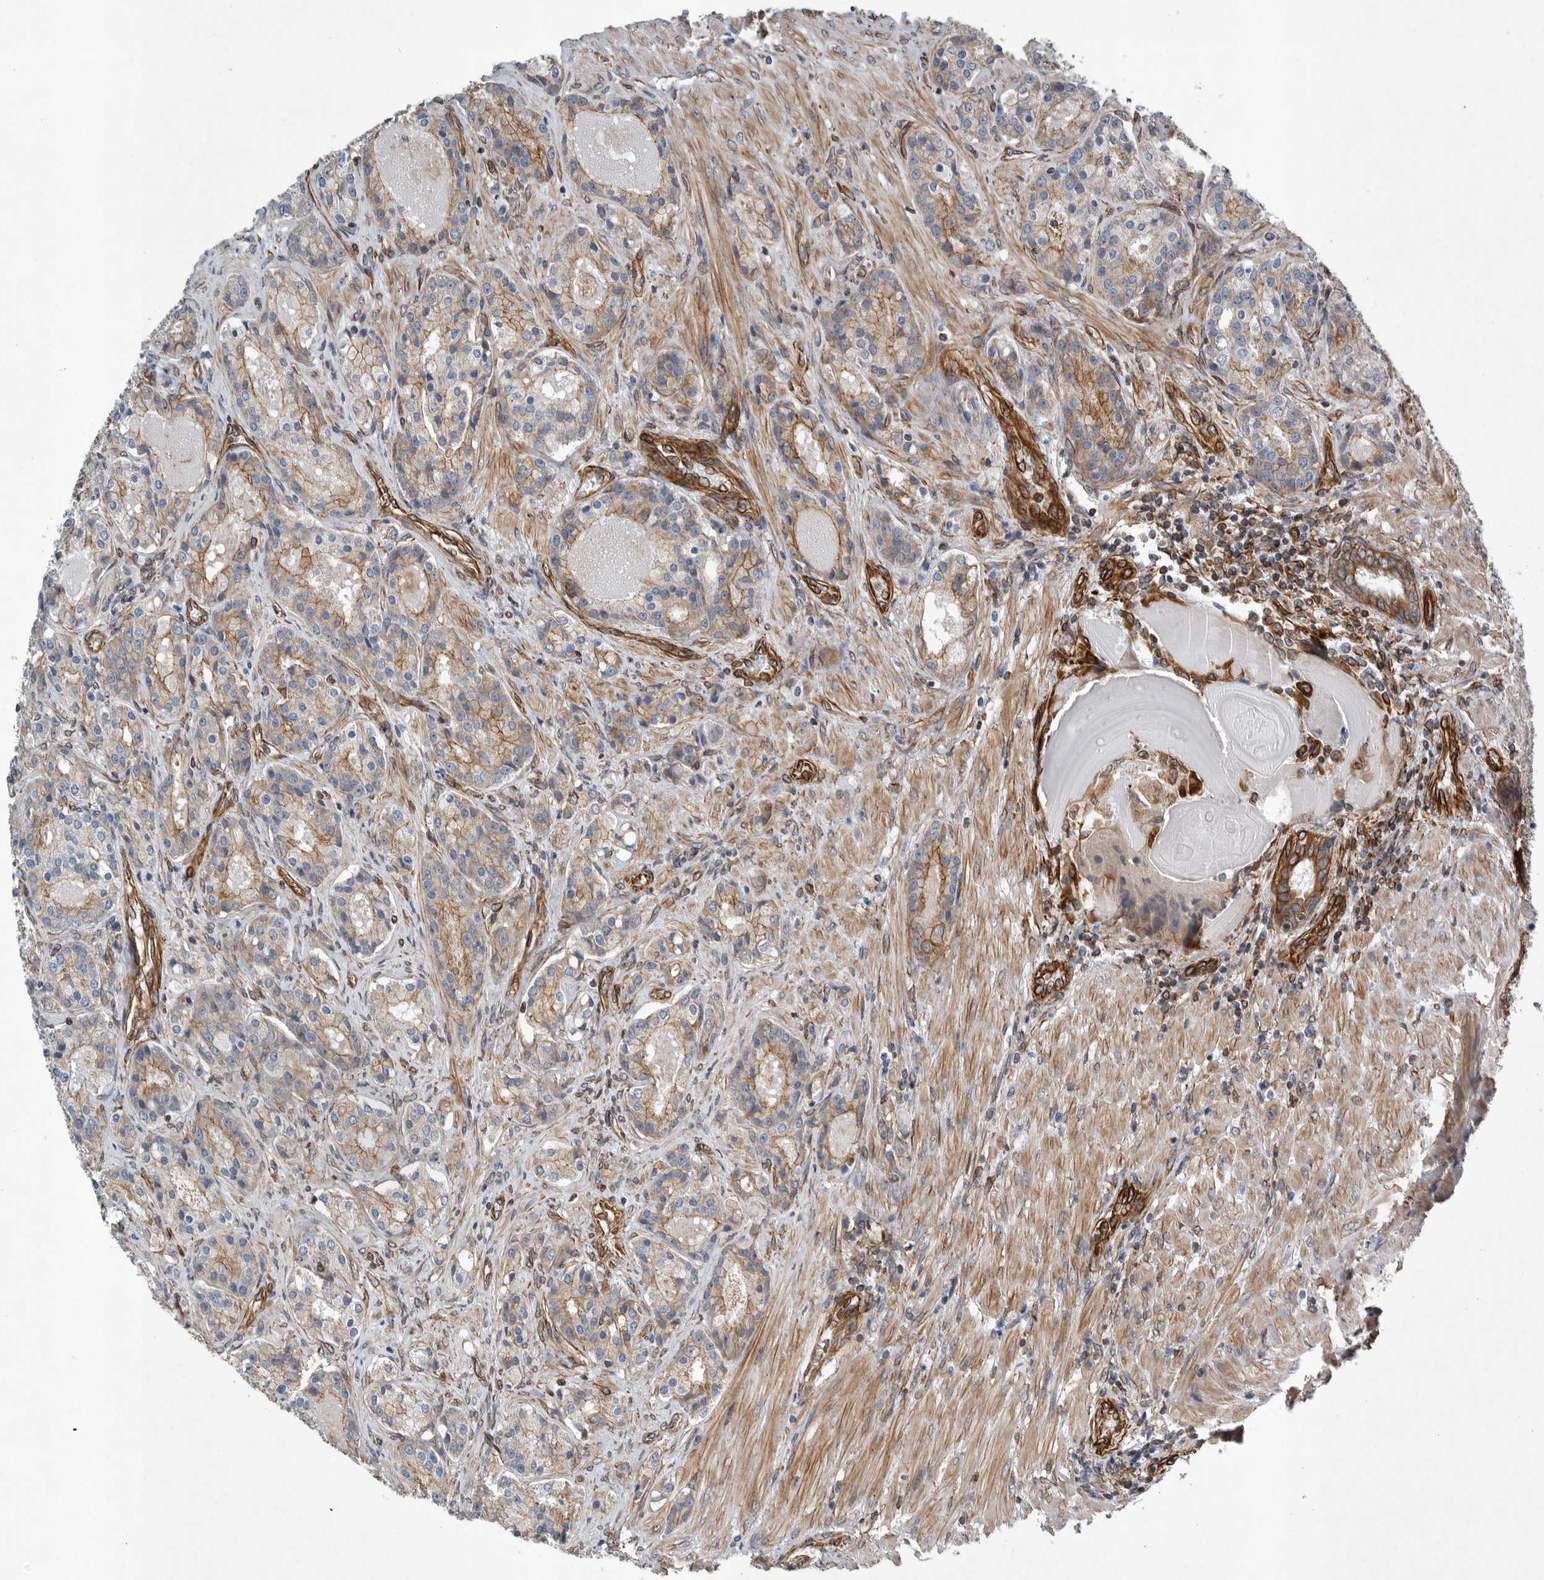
{"staining": {"intensity": "moderate", "quantity": ">75%", "location": "cytoplasmic/membranous"}, "tissue": "prostate cancer", "cell_type": "Tumor cells", "image_type": "cancer", "snomed": [{"axis": "morphology", "description": "Adenocarcinoma, High grade"}, {"axis": "topography", "description": "Prostate"}], "caption": "Immunohistochemistry (IHC) of prostate adenocarcinoma (high-grade) displays medium levels of moderate cytoplasmic/membranous positivity in approximately >75% of tumor cells.", "gene": "PLEC", "patient": {"sex": "male", "age": 60}}